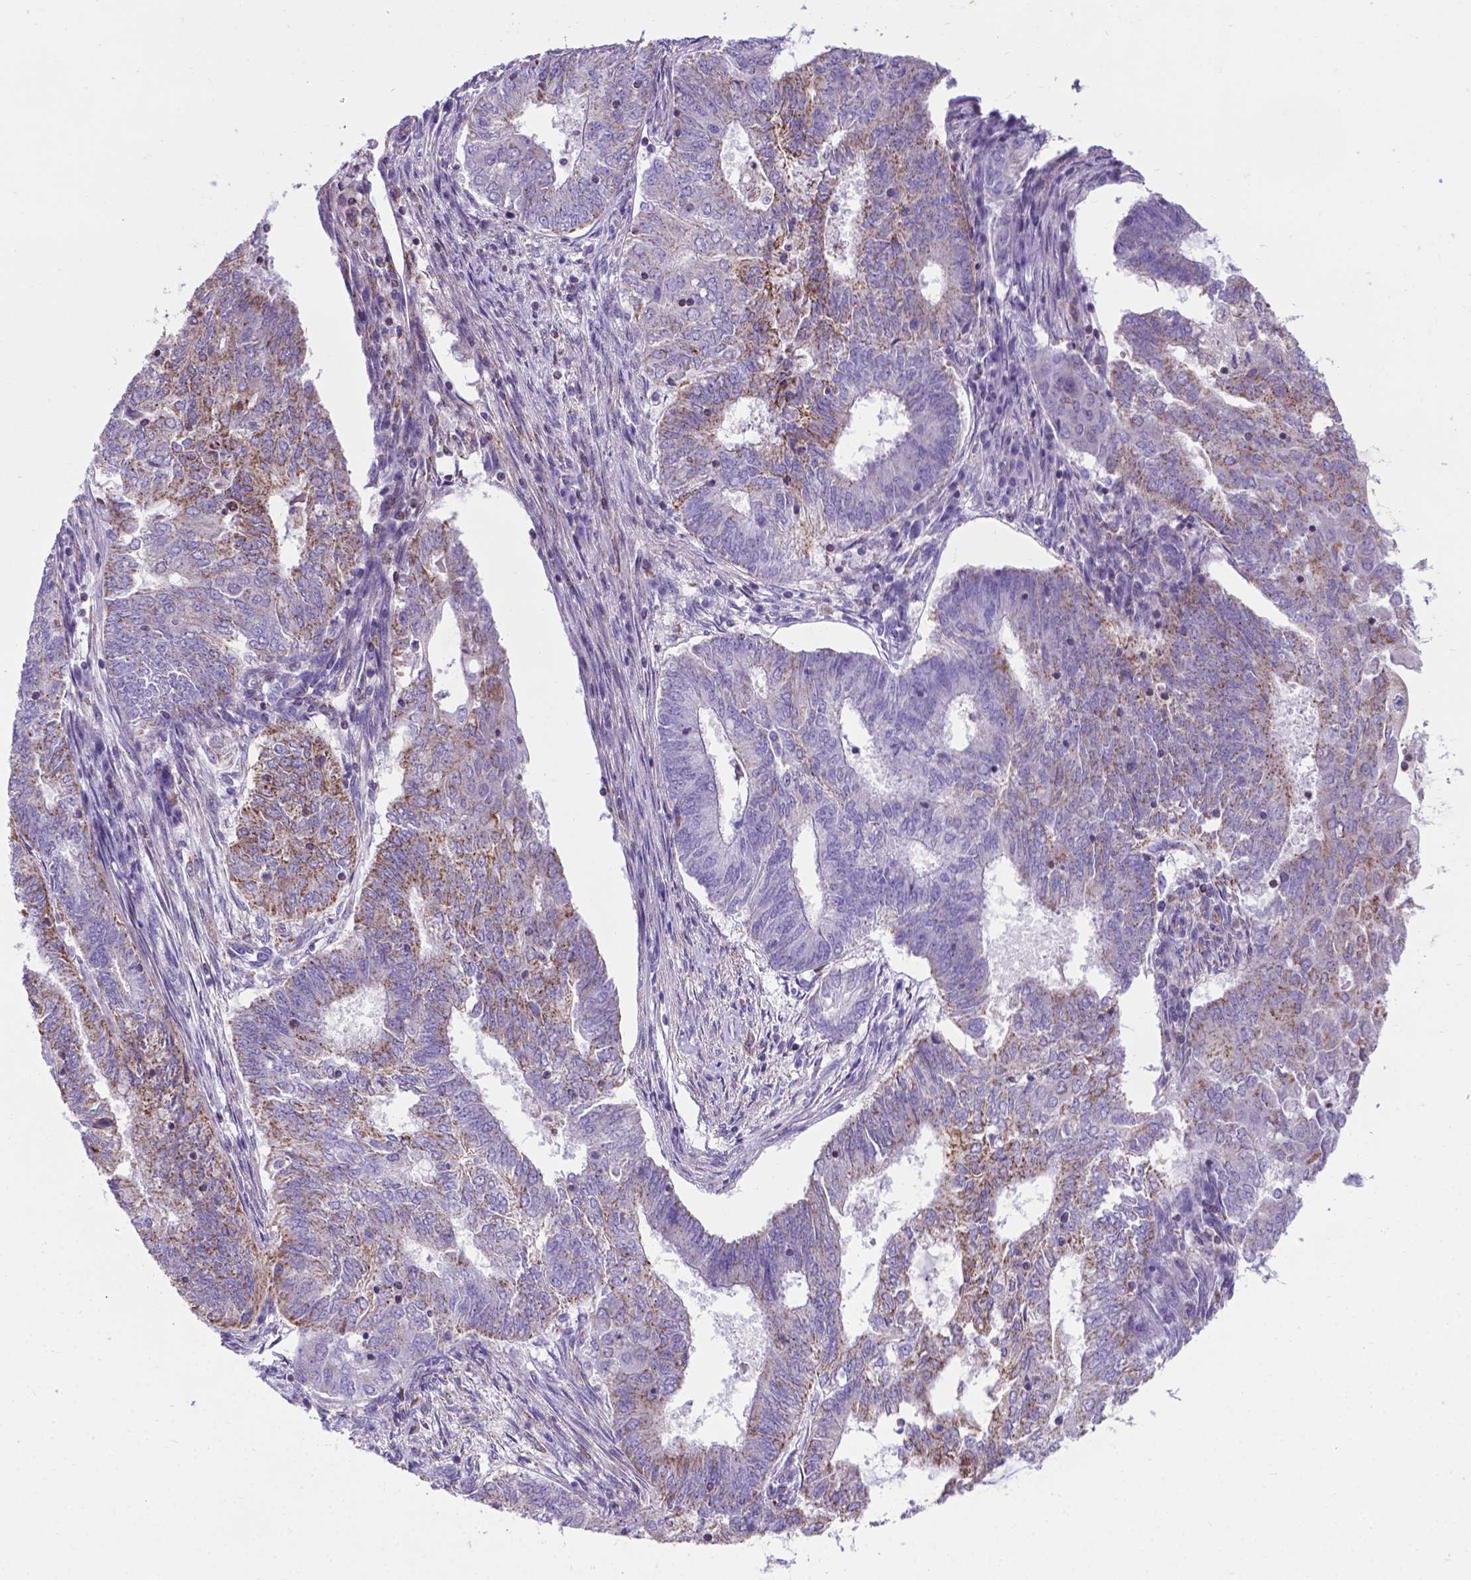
{"staining": {"intensity": "moderate", "quantity": "<25%", "location": "cytoplasmic/membranous"}, "tissue": "endometrial cancer", "cell_type": "Tumor cells", "image_type": "cancer", "snomed": [{"axis": "morphology", "description": "Adenocarcinoma, NOS"}, {"axis": "topography", "description": "Endometrium"}], "caption": "The micrograph shows staining of endometrial adenocarcinoma, revealing moderate cytoplasmic/membranous protein expression (brown color) within tumor cells.", "gene": "POU3F3", "patient": {"sex": "female", "age": 62}}